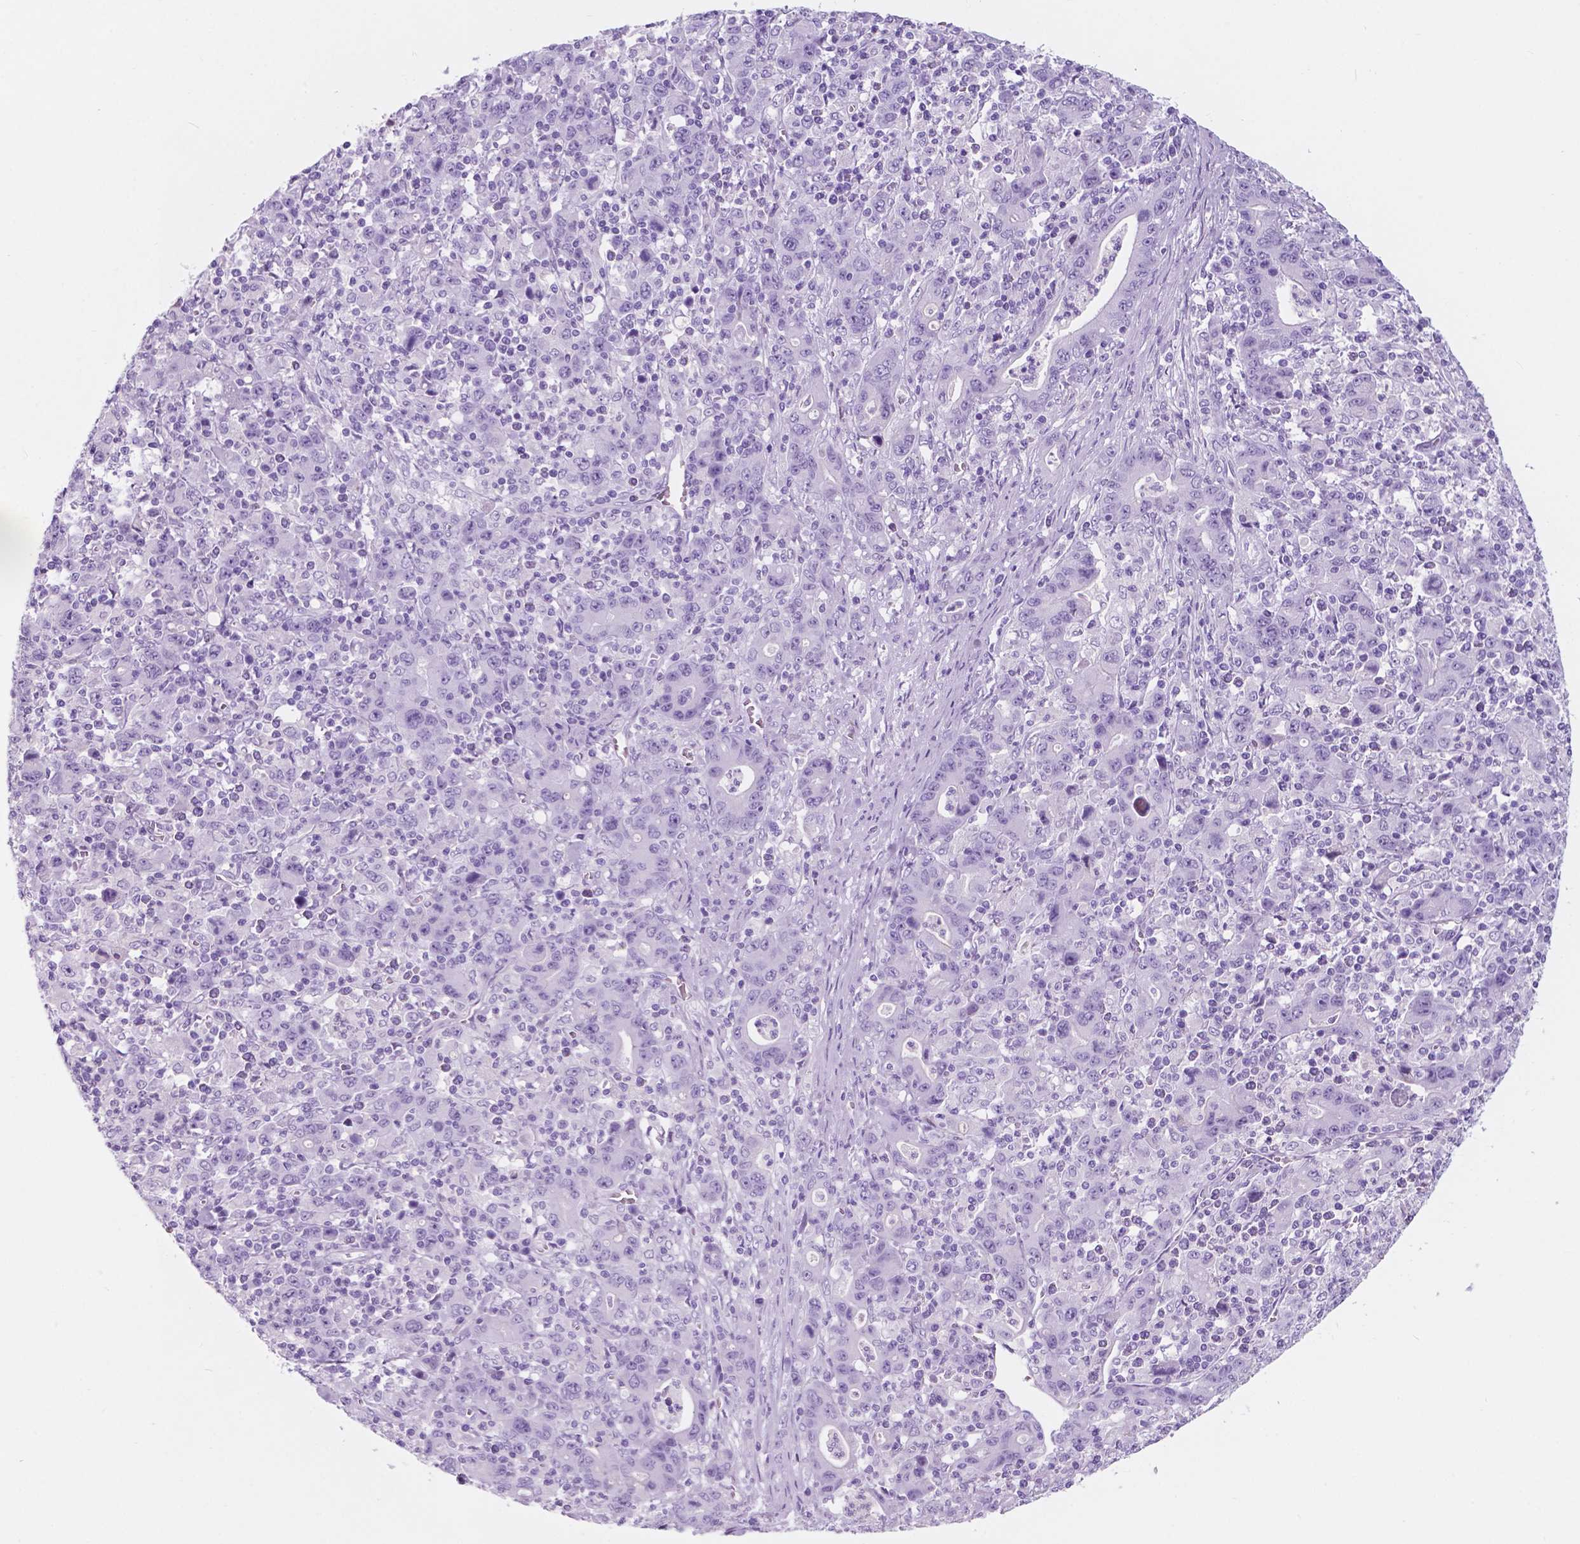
{"staining": {"intensity": "negative", "quantity": "none", "location": "none"}, "tissue": "stomach cancer", "cell_type": "Tumor cells", "image_type": "cancer", "snomed": [{"axis": "morphology", "description": "Adenocarcinoma, NOS"}, {"axis": "topography", "description": "Stomach, upper"}], "caption": "There is no significant expression in tumor cells of adenocarcinoma (stomach).", "gene": "CUZD1", "patient": {"sex": "male", "age": 69}}